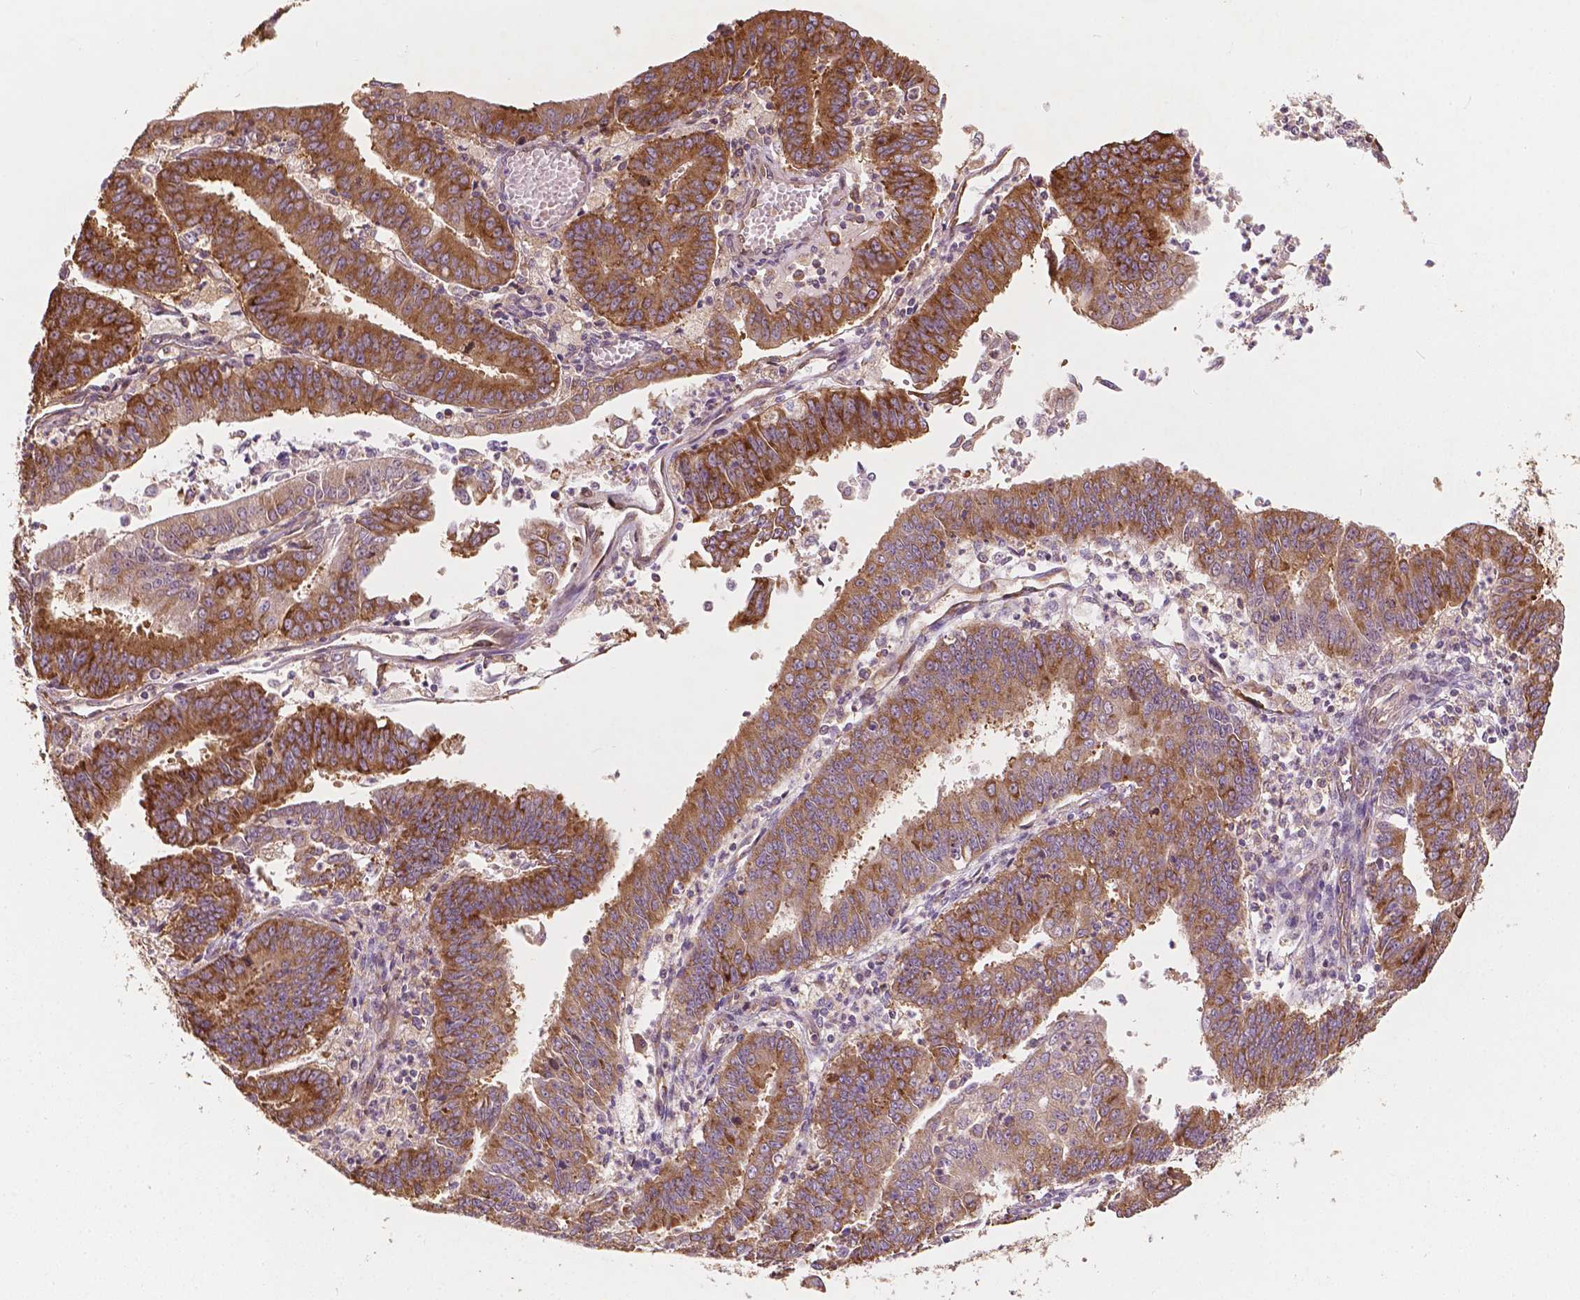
{"staining": {"intensity": "strong", "quantity": ">75%", "location": "cytoplasmic/membranous"}, "tissue": "endometrial cancer", "cell_type": "Tumor cells", "image_type": "cancer", "snomed": [{"axis": "morphology", "description": "Adenocarcinoma, NOS"}, {"axis": "topography", "description": "Endometrium"}], "caption": "A brown stain shows strong cytoplasmic/membranous expression of a protein in adenocarcinoma (endometrial) tumor cells.", "gene": "G3BP1", "patient": {"sex": "female", "age": 73}}